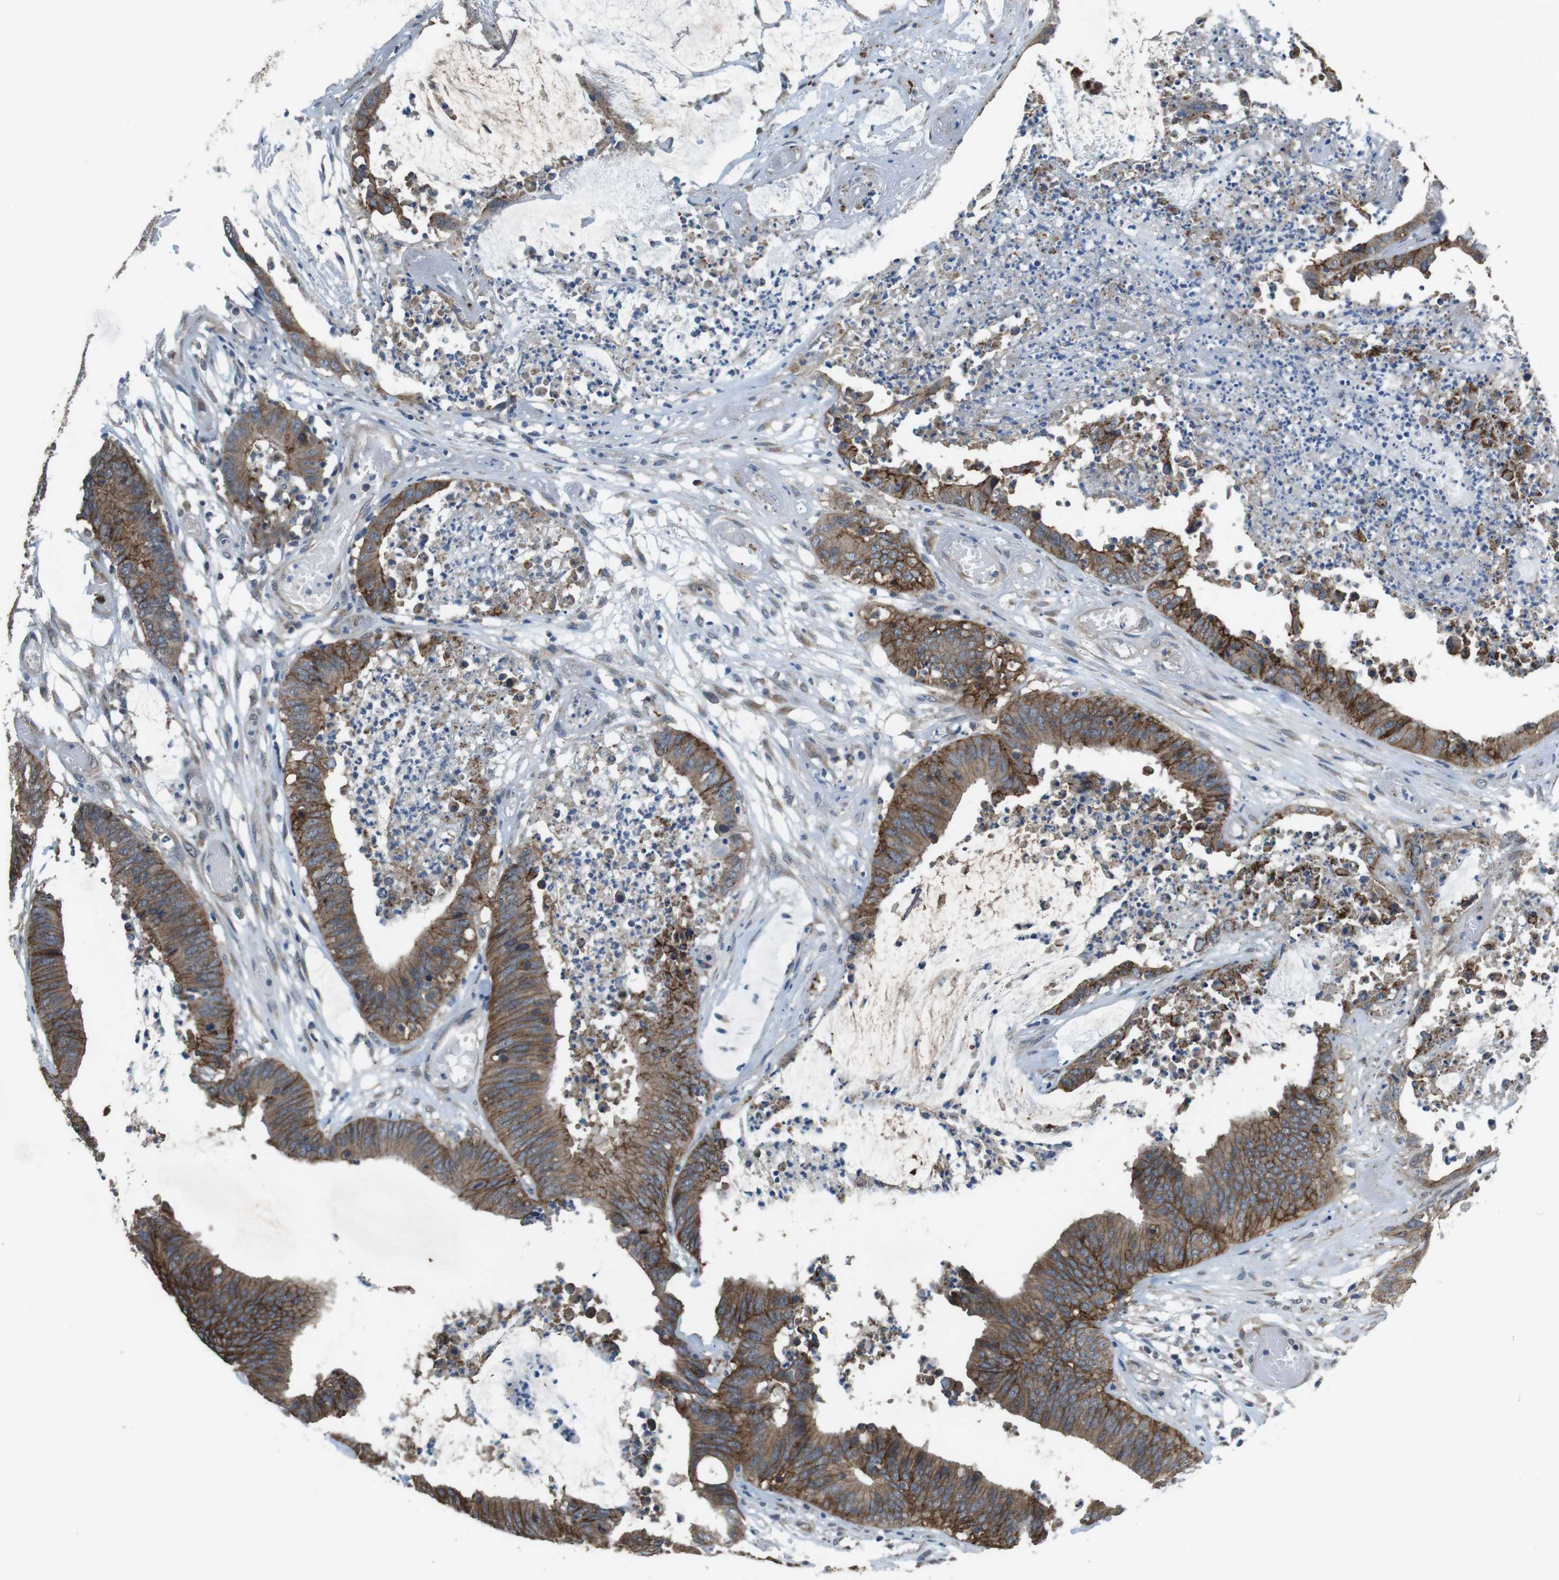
{"staining": {"intensity": "moderate", "quantity": ">75%", "location": "cytoplasmic/membranous"}, "tissue": "colorectal cancer", "cell_type": "Tumor cells", "image_type": "cancer", "snomed": [{"axis": "morphology", "description": "Adenocarcinoma, NOS"}, {"axis": "topography", "description": "Rectum"}], "caption": "Immunohistochemistry (IHC) of human colorectal adenocarcinoma reveals medium levels of moderate cytoplasmic/membranous positivity in about >75% of tumor cells.", "gene": "CLDN7", "patient": {"sex": "female", "age": 66}}